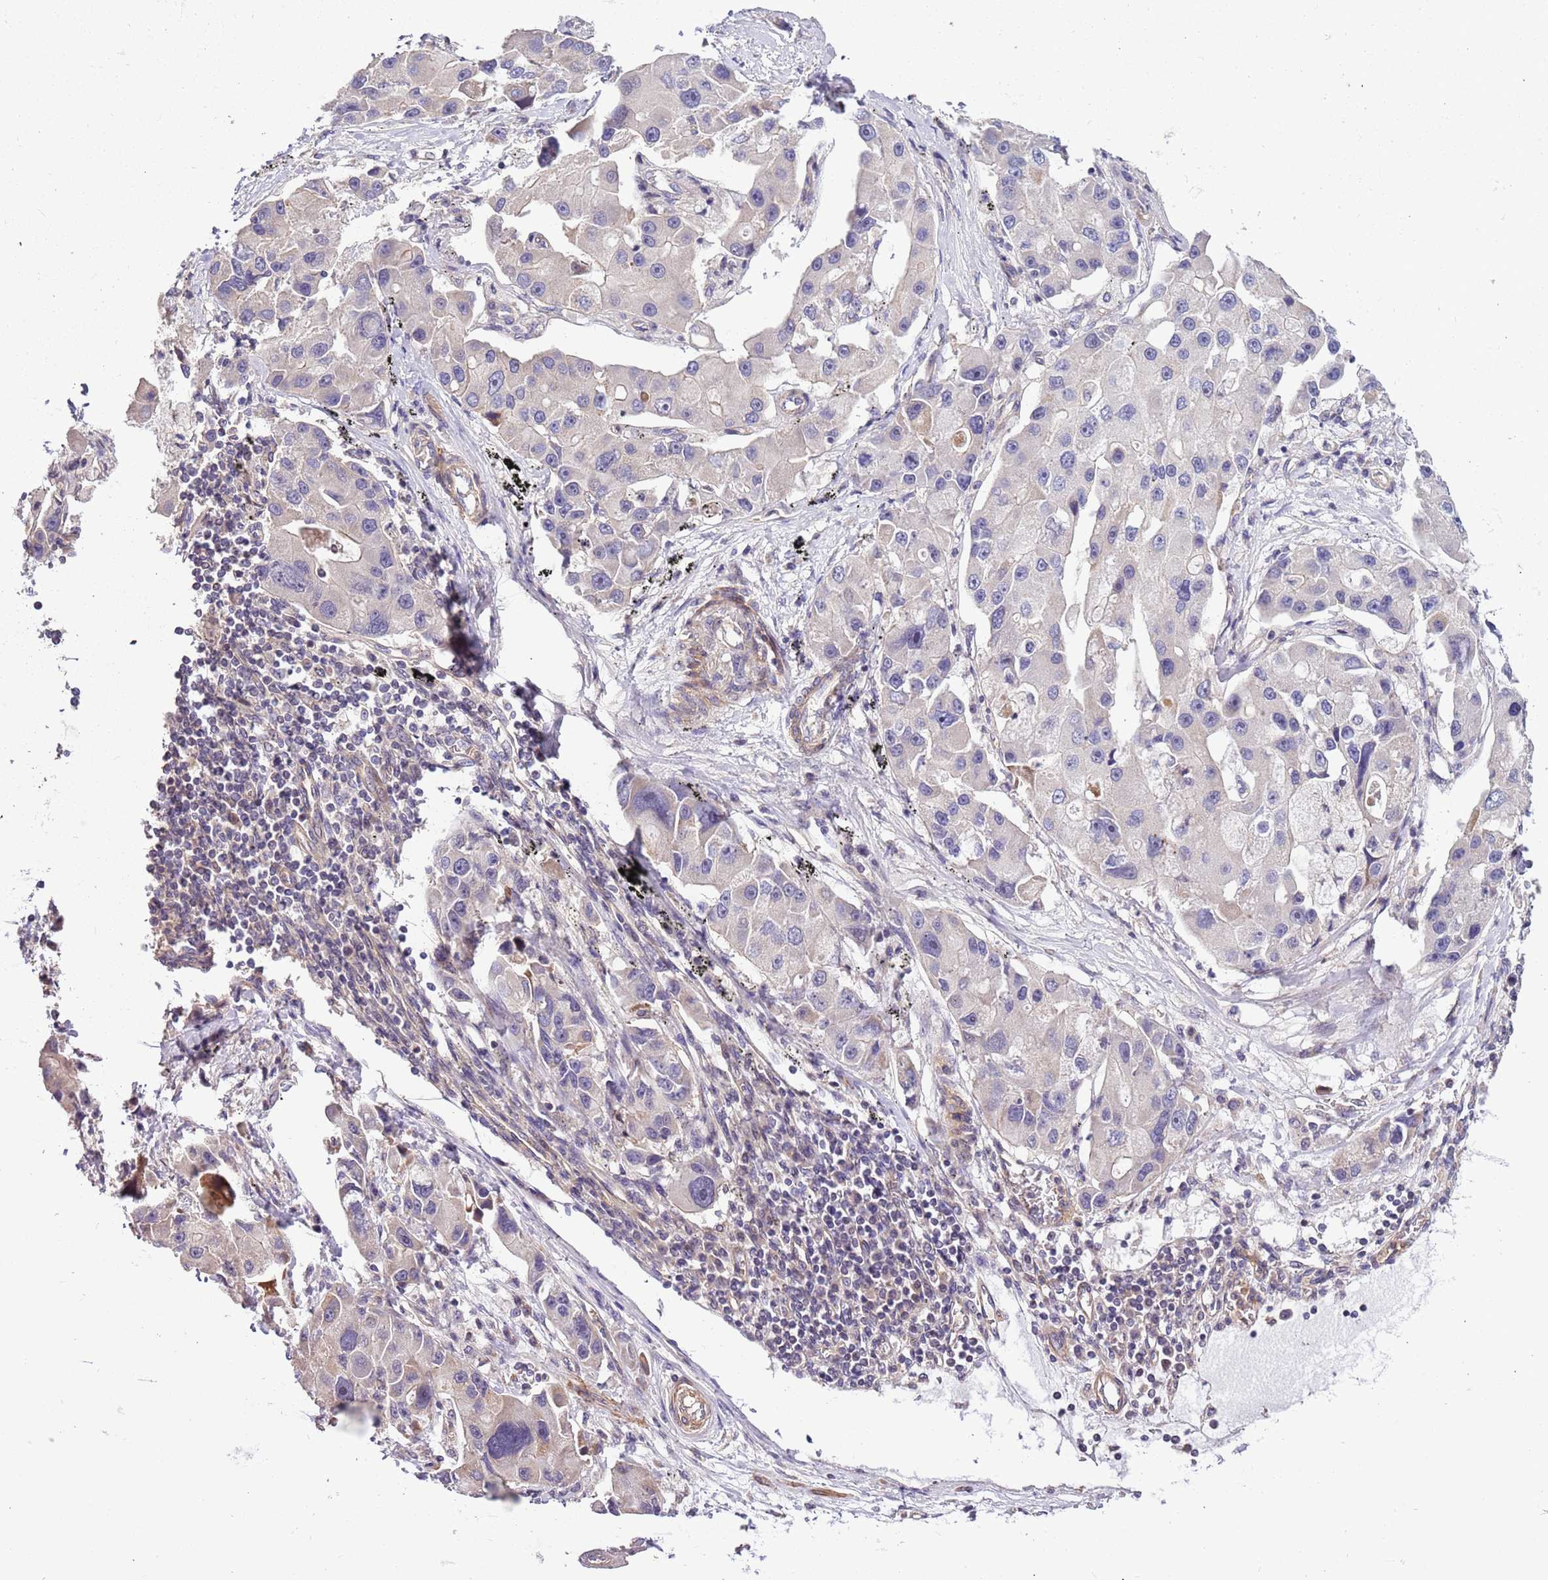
{"staining": {"intensity": "negative", "quantity": "none", "location": "none"}, "tissue": "lung cancer", "cell_type": "Tumor cells", "image_type": "cancer", "snomed": [{"axis": "morphology", "description": "Adenocarcinoma, NOS"}, {"axis": "topography", "description": "Lung"}], "caption": "Immunohistochemistry (IHC) micrograph of neoplastic tissue: human lung cancer stained with DAB demonstrates no significant protein staining in tumor cells. (DAB immunohistochemistry visualized using brightfield microscopy, high magnification).", "gene": "LAMB4", "patient": {"sex": "female", "age": 54}}